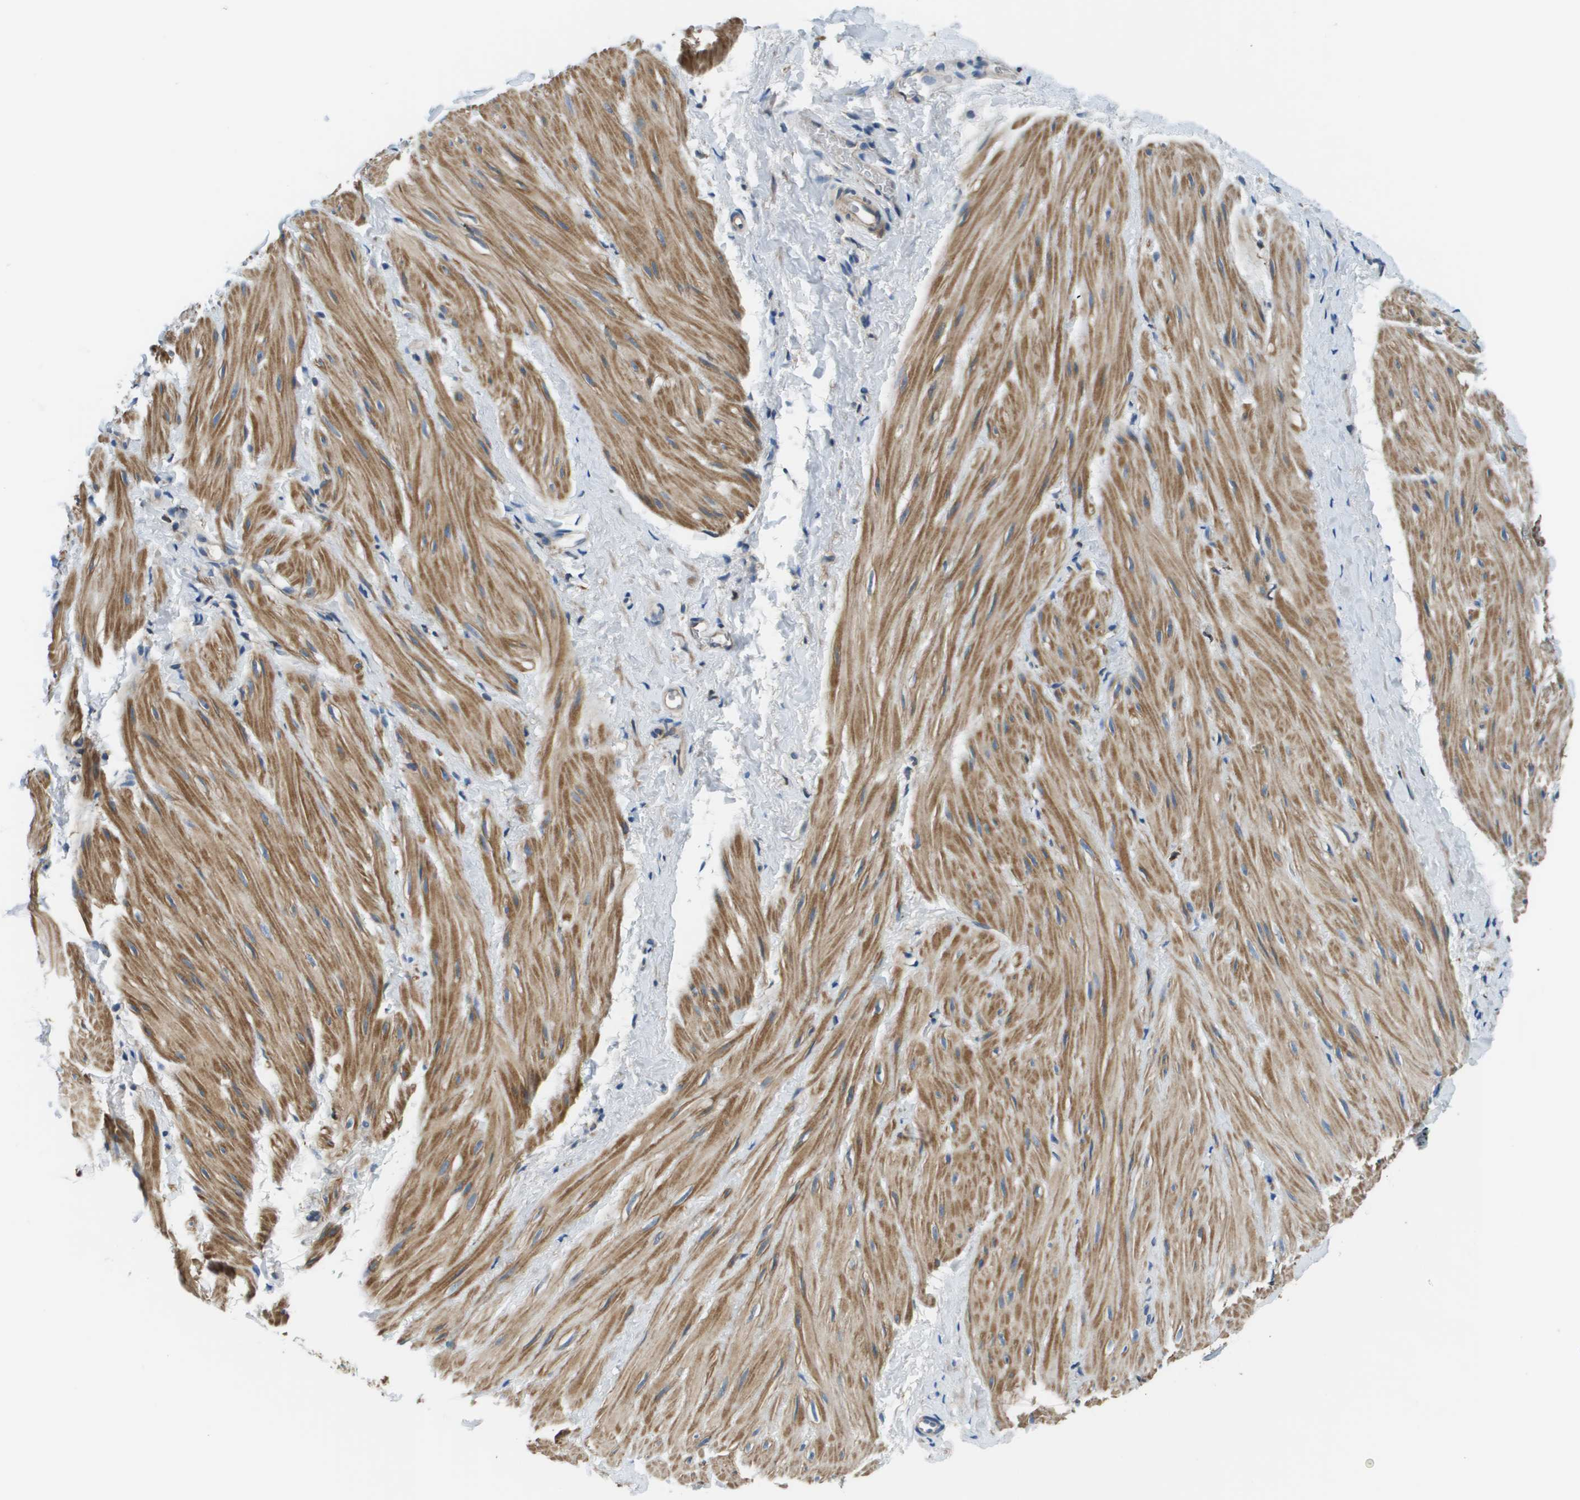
{"staining": {"intensity": "moderate", "quantity": ">75%", "location": "cytoplasmic/membranous"}, "tissue": "smooth muscle", "cell_type": "Smooth muscle cells", "image_type": "normal", "snomed": [{"axis": "morphology", "description": "Normal tissue, NOS"}, {"axis": "topography", "description": "Smooth muscle"}], "caption": "IHC (DAB) staining of unremarkable human smooth muscle shows moderate cytoplasmic/membranous protein staining in approximately >75% of smooth muscle cells. (DAB (3,3'-diaminobenzidine) IHC, brown staining for protein, blue staining for nuclei).", "gene": "CNPY3", "patient": {"sex": "male", "age": 16}}